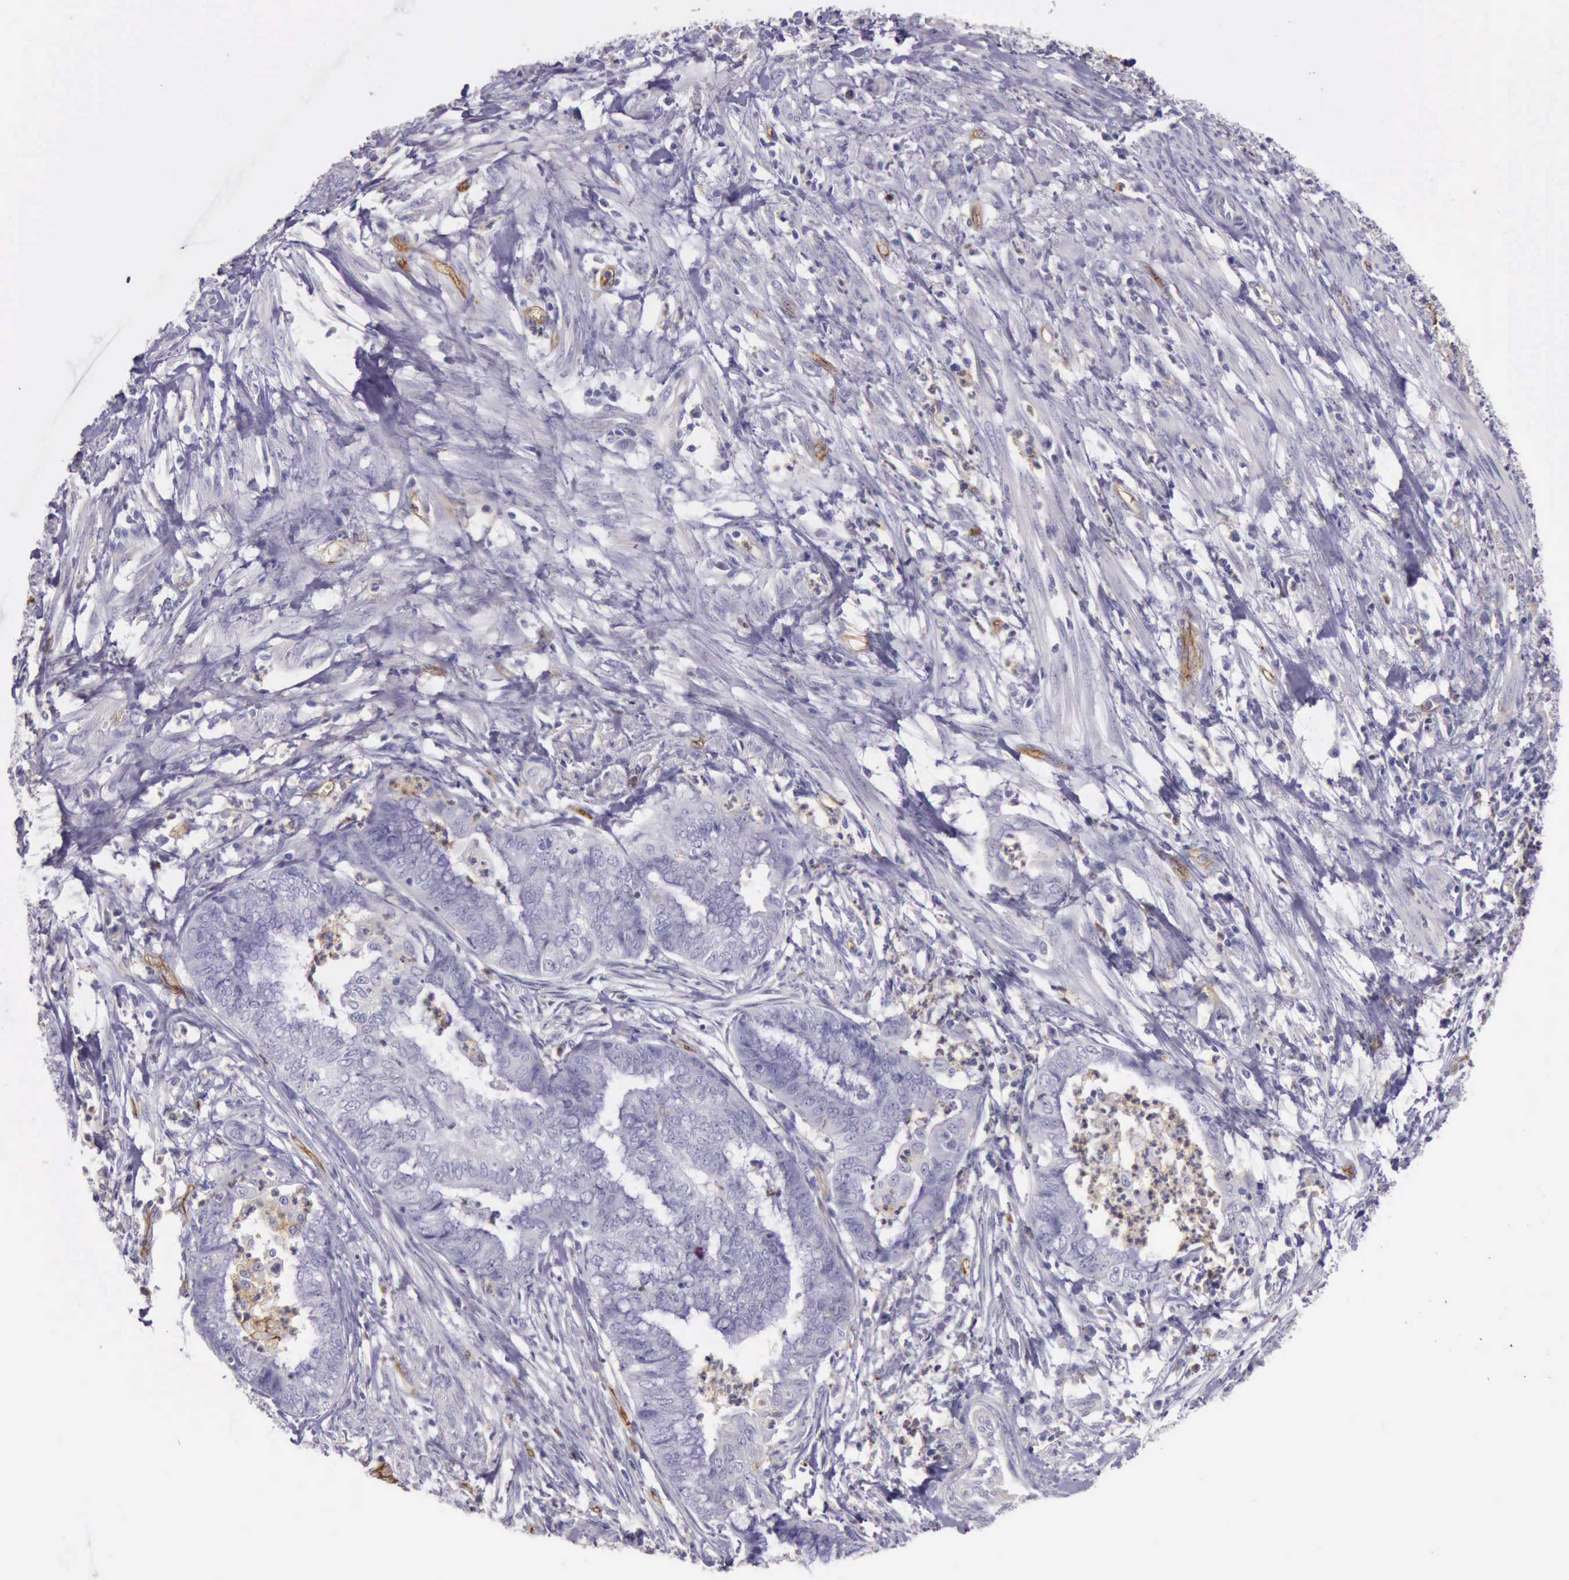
{"staining": {"intensity": "negative", "quantity": "none", "location": "none"}, "tissue": "endometrial cancer", "cell_type": "Tumor cells", "image_type": "cancer", "snomed": [{"axis": "morphology", "description": "Necrosis, NOS"}, {"axis": "morphology", "description": "Adenocarcinoma, NOS"}, {"axis": "topography", "description": "Endometrium"}], "caption": "Immunohistochemical staining of human endometrial cancer (adenocarcinoma) reveals no significant expression in tumor cells.", "gene": "TCEANC", "patient": {"sex": "female", "age": 79}}